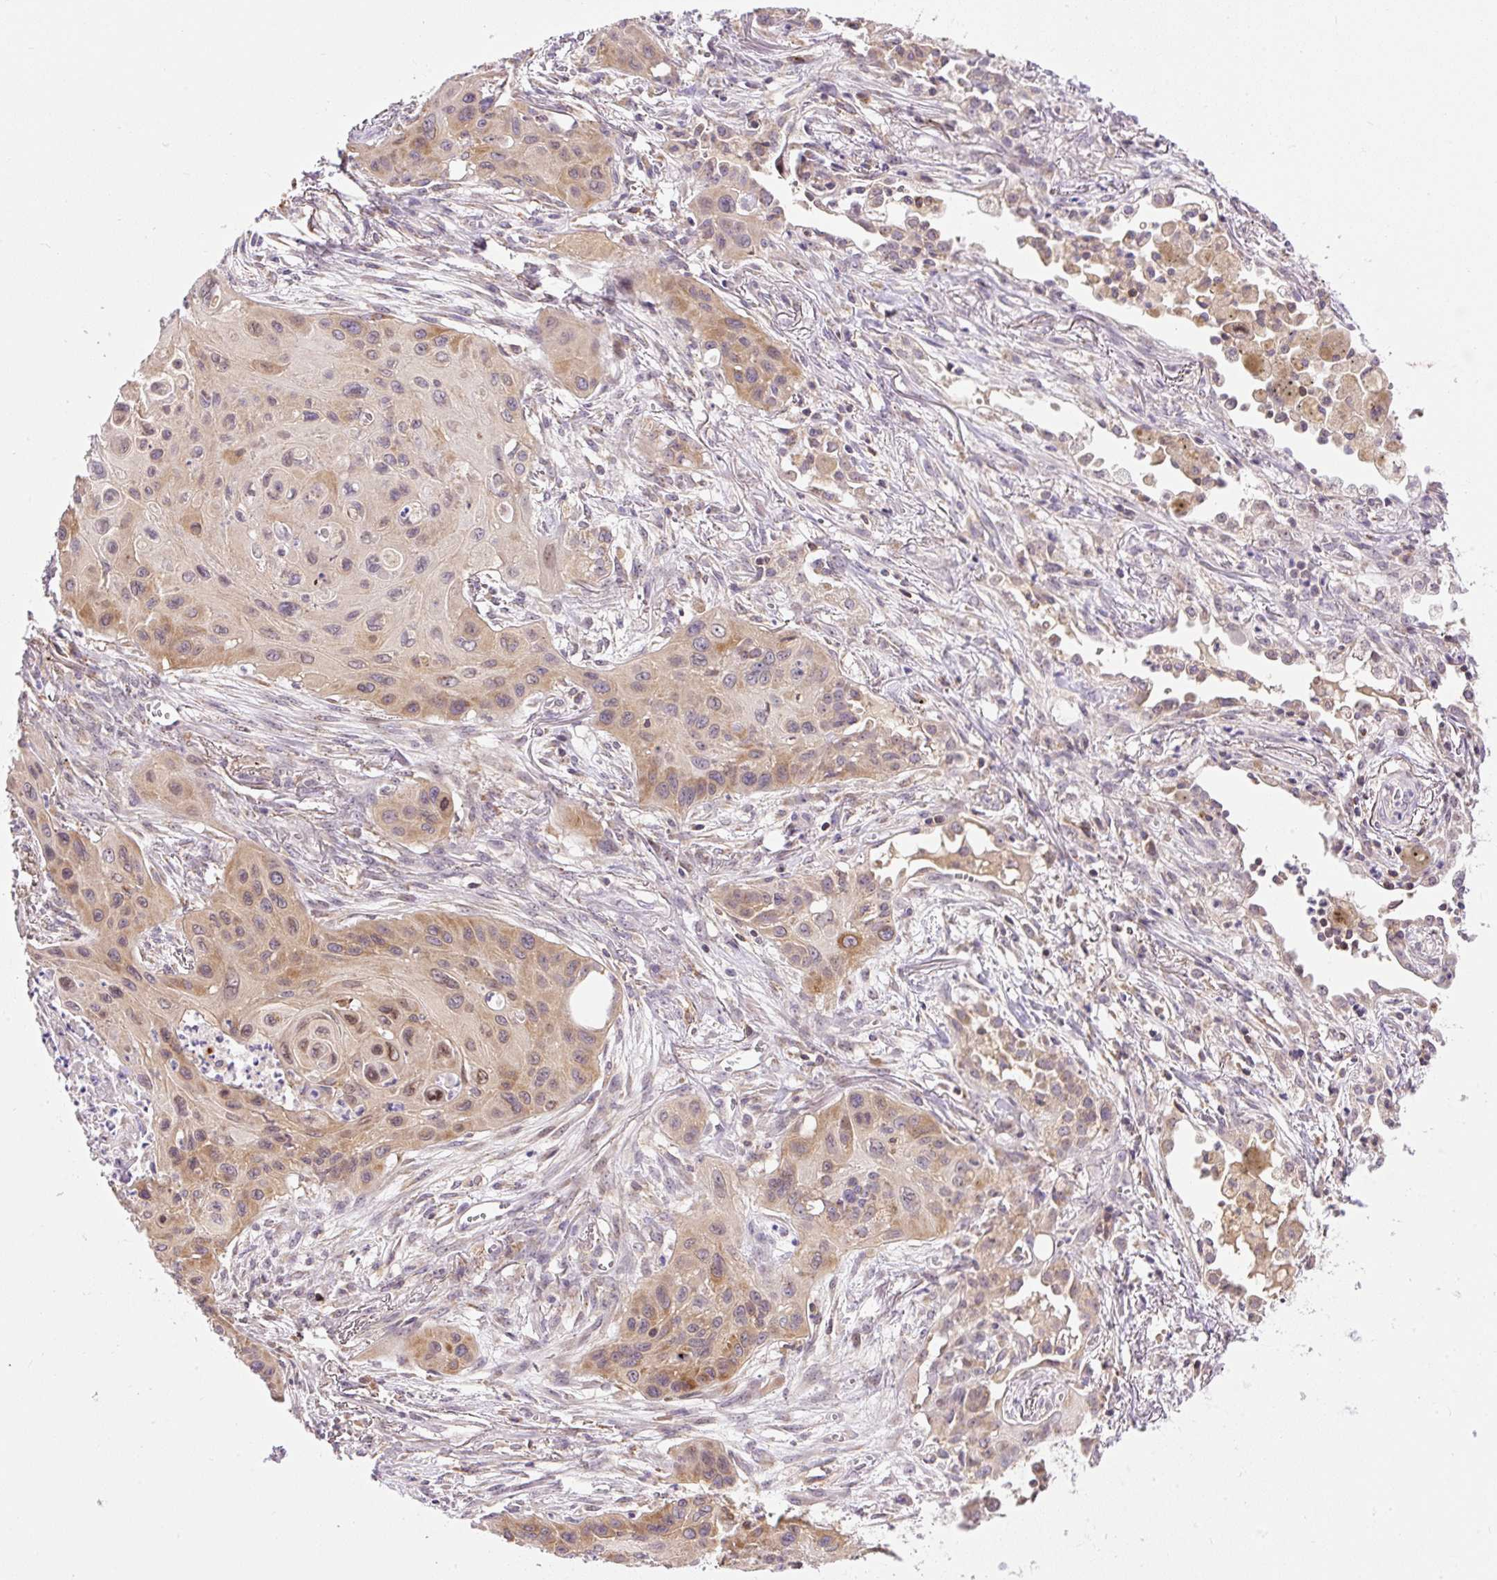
{"staining": {"intensity": "moderate", "quantity": ">75%", "location": "cytoplasmic/membranous,nuclear"}, "tissue": "lung cancer", "cell_type": "Tumor cells", "image_type": "cancer", "snomed": [{"axis": "morphology", "description": "Squamous cell carcinoma, NOS"}, {"axis": "topography", "description": "Lung"}], "caption": "Immunohistochemical staining of lung squamous cell carcinoma shows medium levels of moderate cytoplasmic/membranous and nuclear expression in approximately >75% of tumor cells.", "gene": "CARD11", "patient": {"sex": "male", "age": 71}}